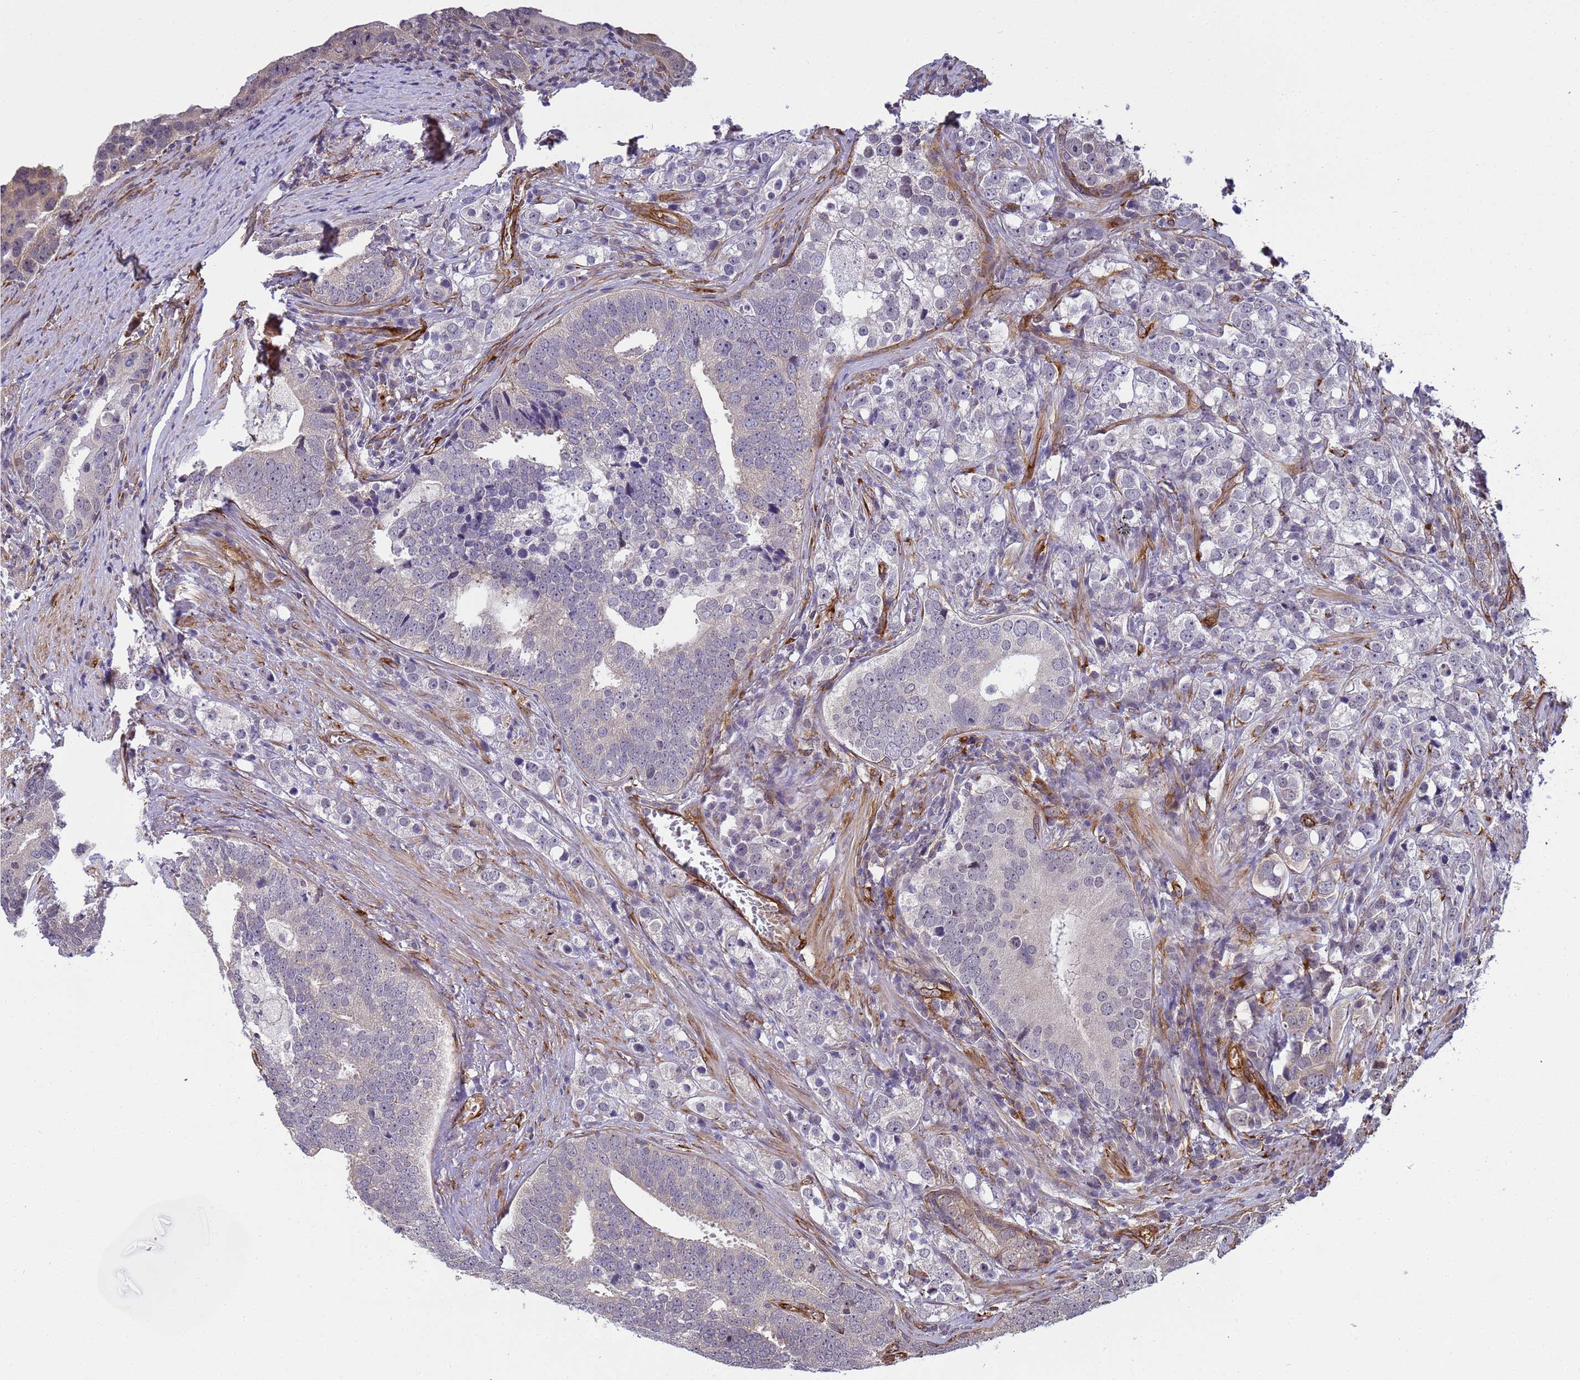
{"staining": {"intensity": "negative", "quantity": "none", "location": "none"}, "tissue": "prostate cancer", "cell_type": "Tumor cells", "image_type": "cancer", "snomed": [{"axis": "morphology", "description": "Adenocarcinoma, High grade"}, {"axis": "topography", "description": "Prostate"}], "caption": "Immunohistochemical staining of human prostate cancer (high-grade adenocarcinoma) exhibits no significant expression in tumor cells.", "gene": "ITGB4", "patient": {"sex": "male", "age": 71}}